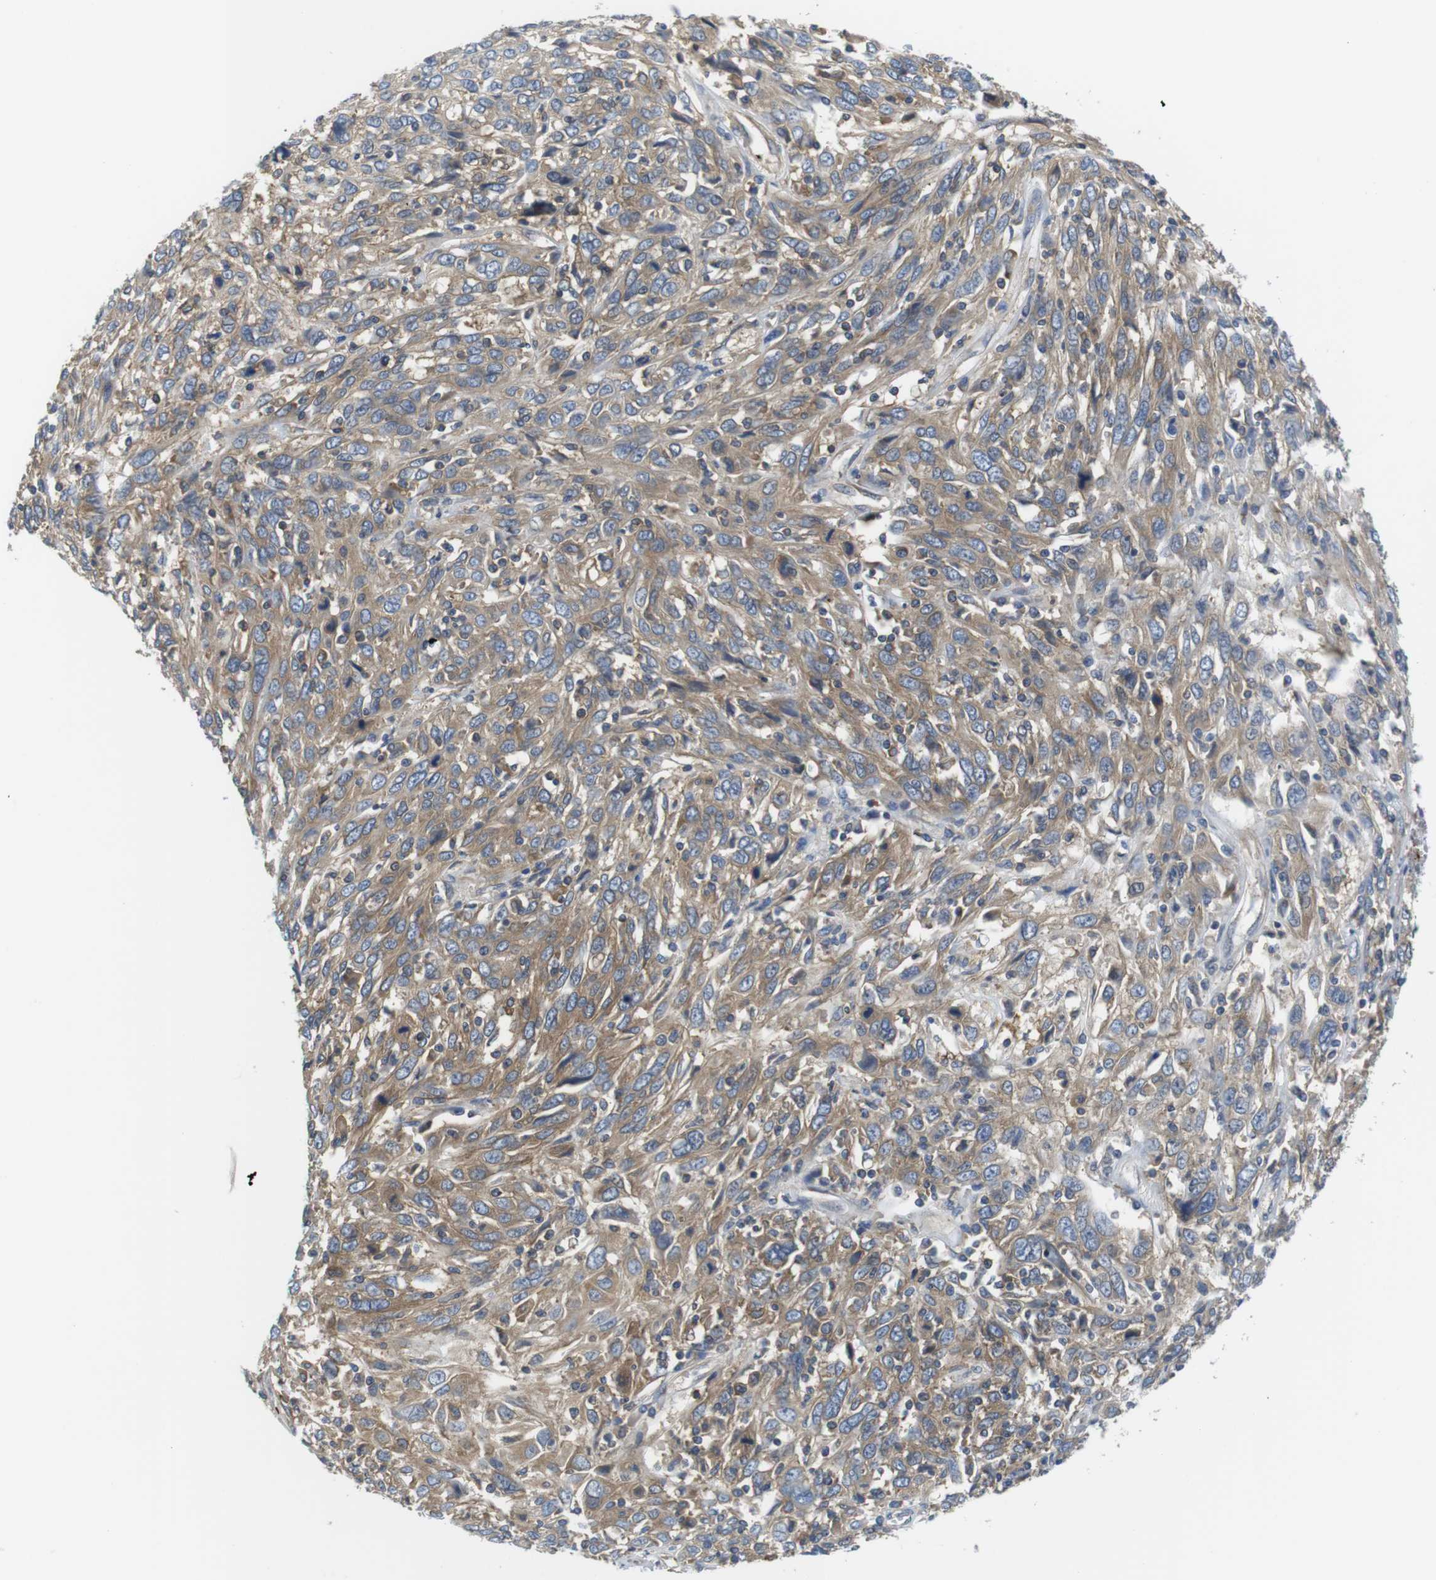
{"staining": {"intensity": "moderate", "quantity": ">75%", "location": "cytoplasmic/membranous"}, "tissue": "cervical cancer", "cell_type": "Tumor cells", "image_type": "cancer", "snomed": [{"axis": "morphology", "description": "Squamous cell carcinoma, NOS"}, {"axis": "topography", "description": "Cervix"}], "caption": "A brown stain shows moderate cytoplasmic/membranous expression of a protein in human cervical cancer tumor cells.", "gene": "HERPUD2", "patient": {"sex": "female", "age": 46}}